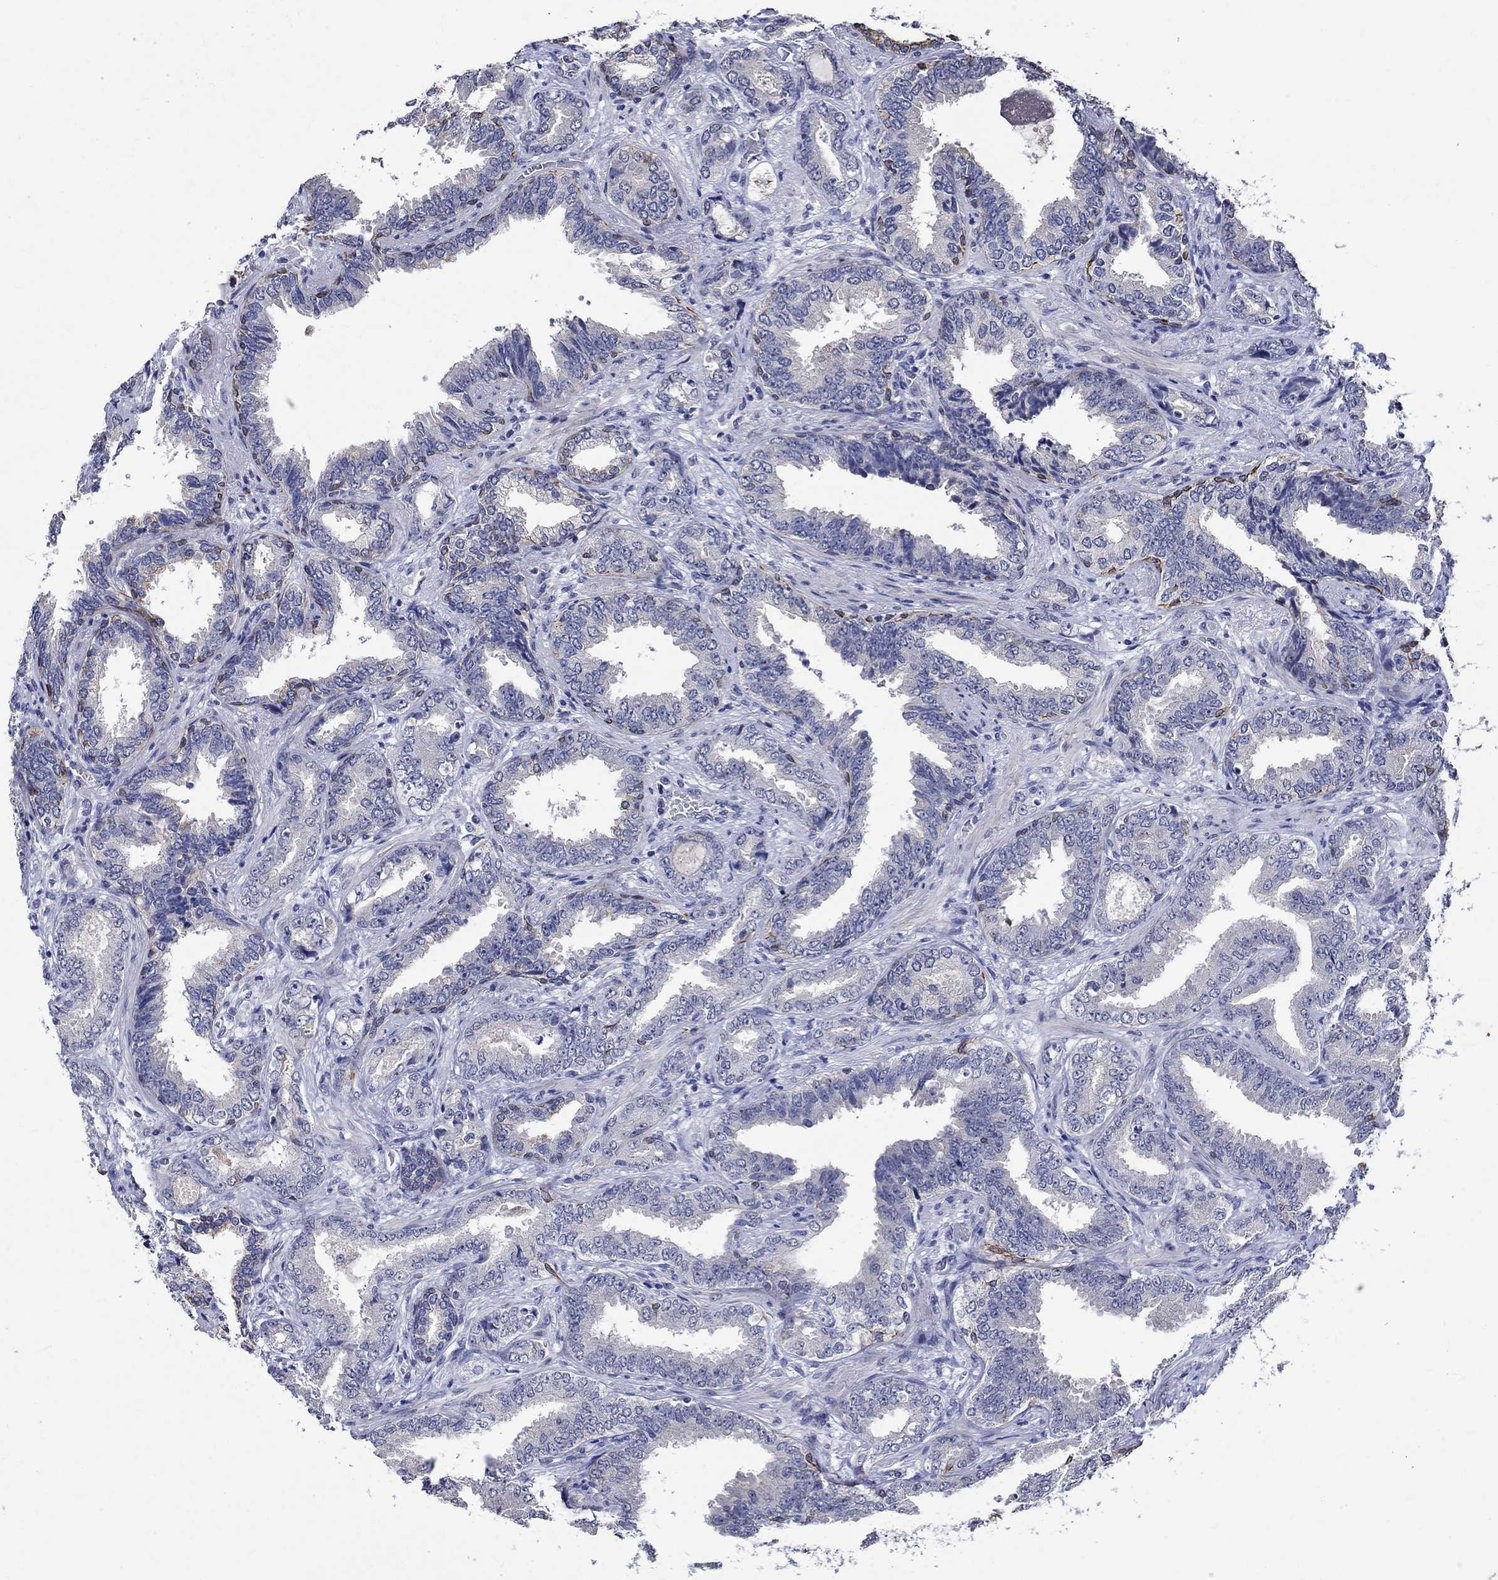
{"staining": {"intensity": "negative", "quantity": "none", "location": "none"}, "tissue": "prostate cancer", "cell_type": "Tumor cells", "image_type": "cancer", "snomed": [{"axis": "morphology", "description": "Adenocarcinoma, Low grade"}, {"axis": "topography", "description": "Prostate"}], "caption": "Immunohistochemical staining of human prostate cancer reveals no significant staining in tumor cells.", "gene": "DDX3Y", "patient": {"sex": "male", "age": 68}}